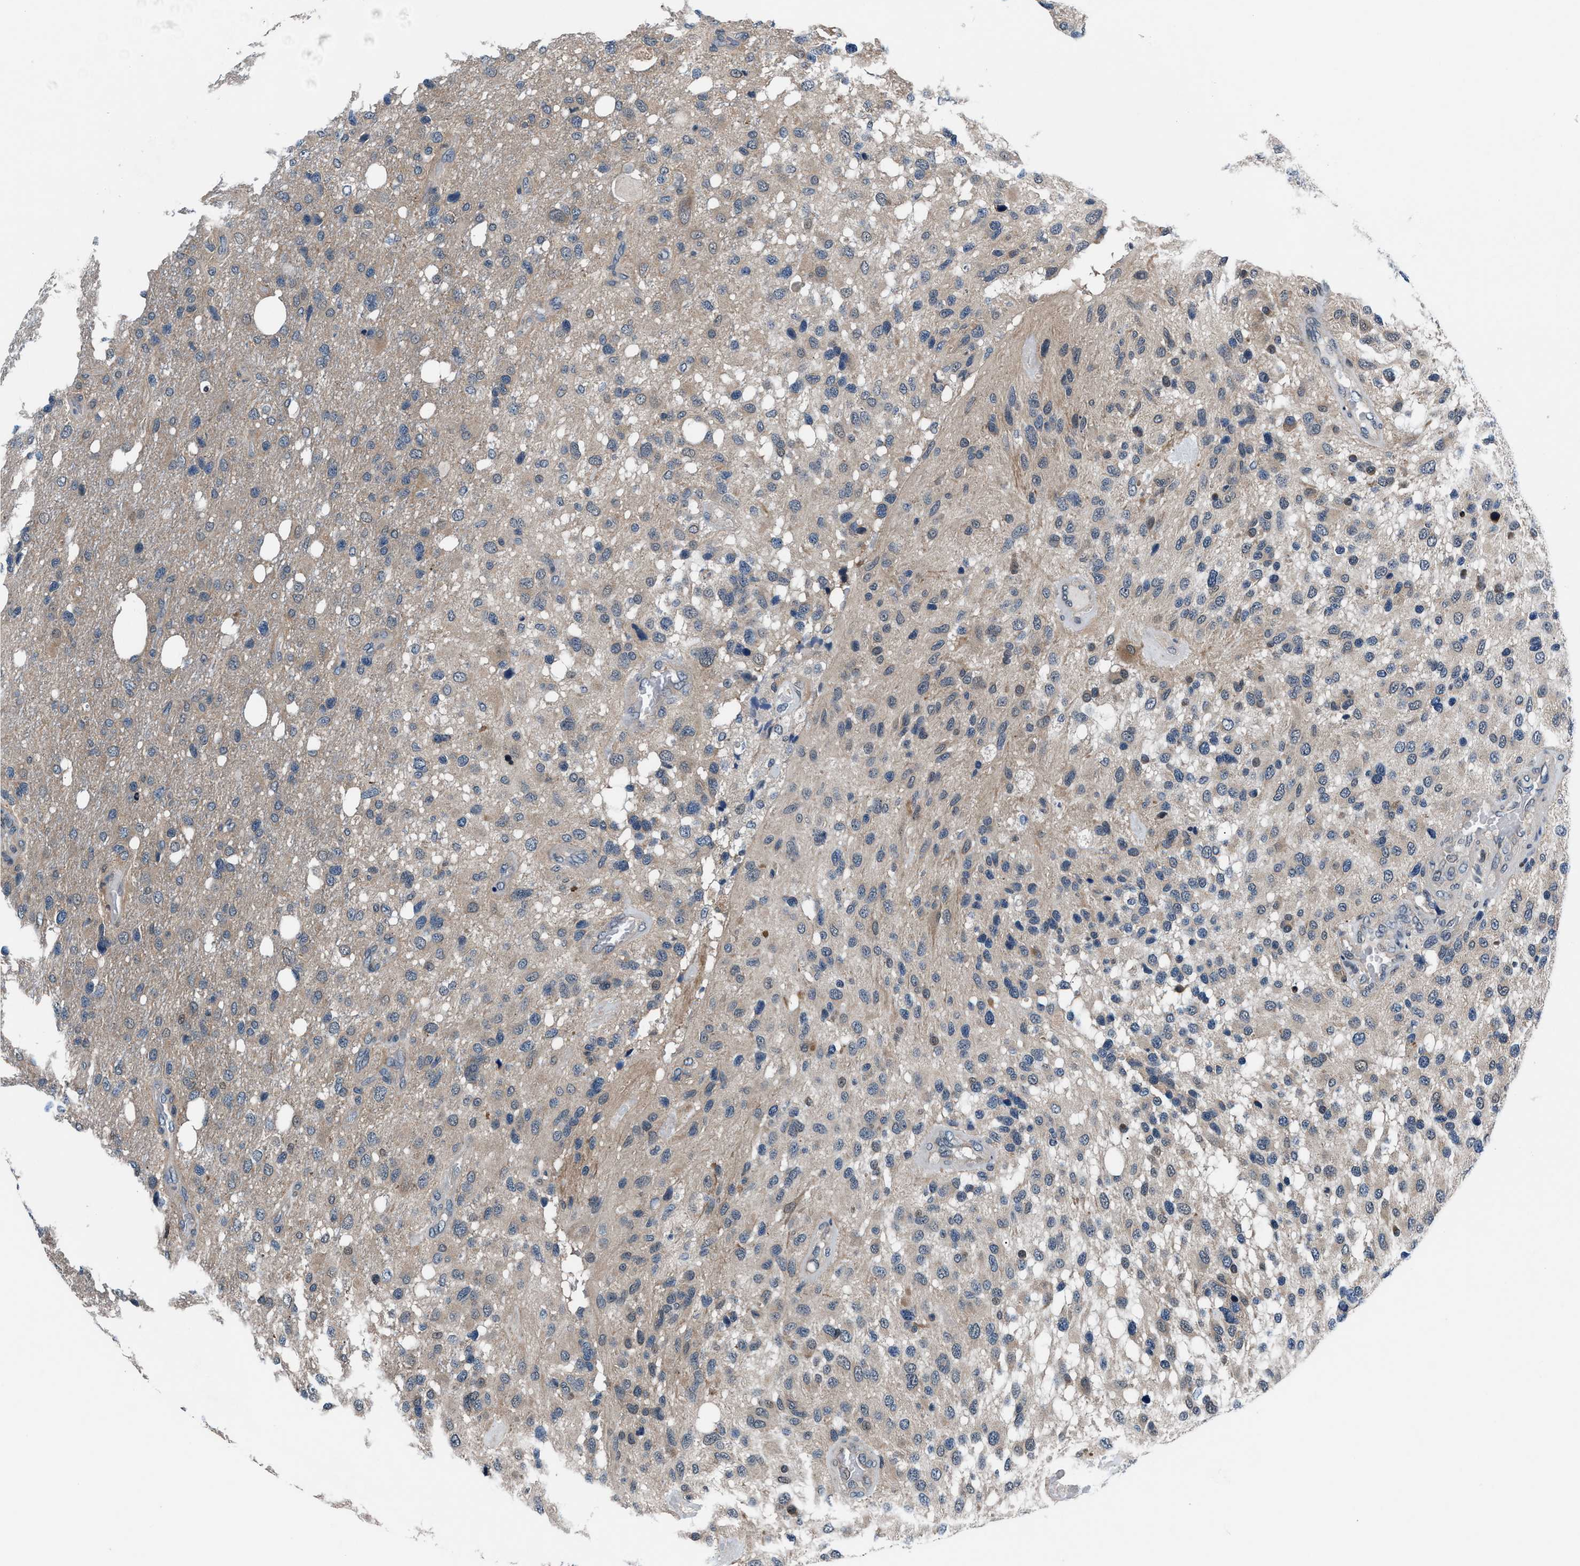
{"staining": {"intensity": "weak", "quantity": "<25%", "location": "cytoplasmic/membranous"}, "tissue": "glioma", "cell_type": "Tumor cells", "image_type": "cancer", "snomed": [{"axis": "morphology", "description": "Glioma, malignant, High grade"}, {"axis": "topography", "description": "Brain"}], "caption": "A micrograph of malignant glioma (high-grade) stained for a protein shows no brown staining in tumor cells.", "gene": "PRPSAP2", "patient": {"sex": "female", "age": 58}}